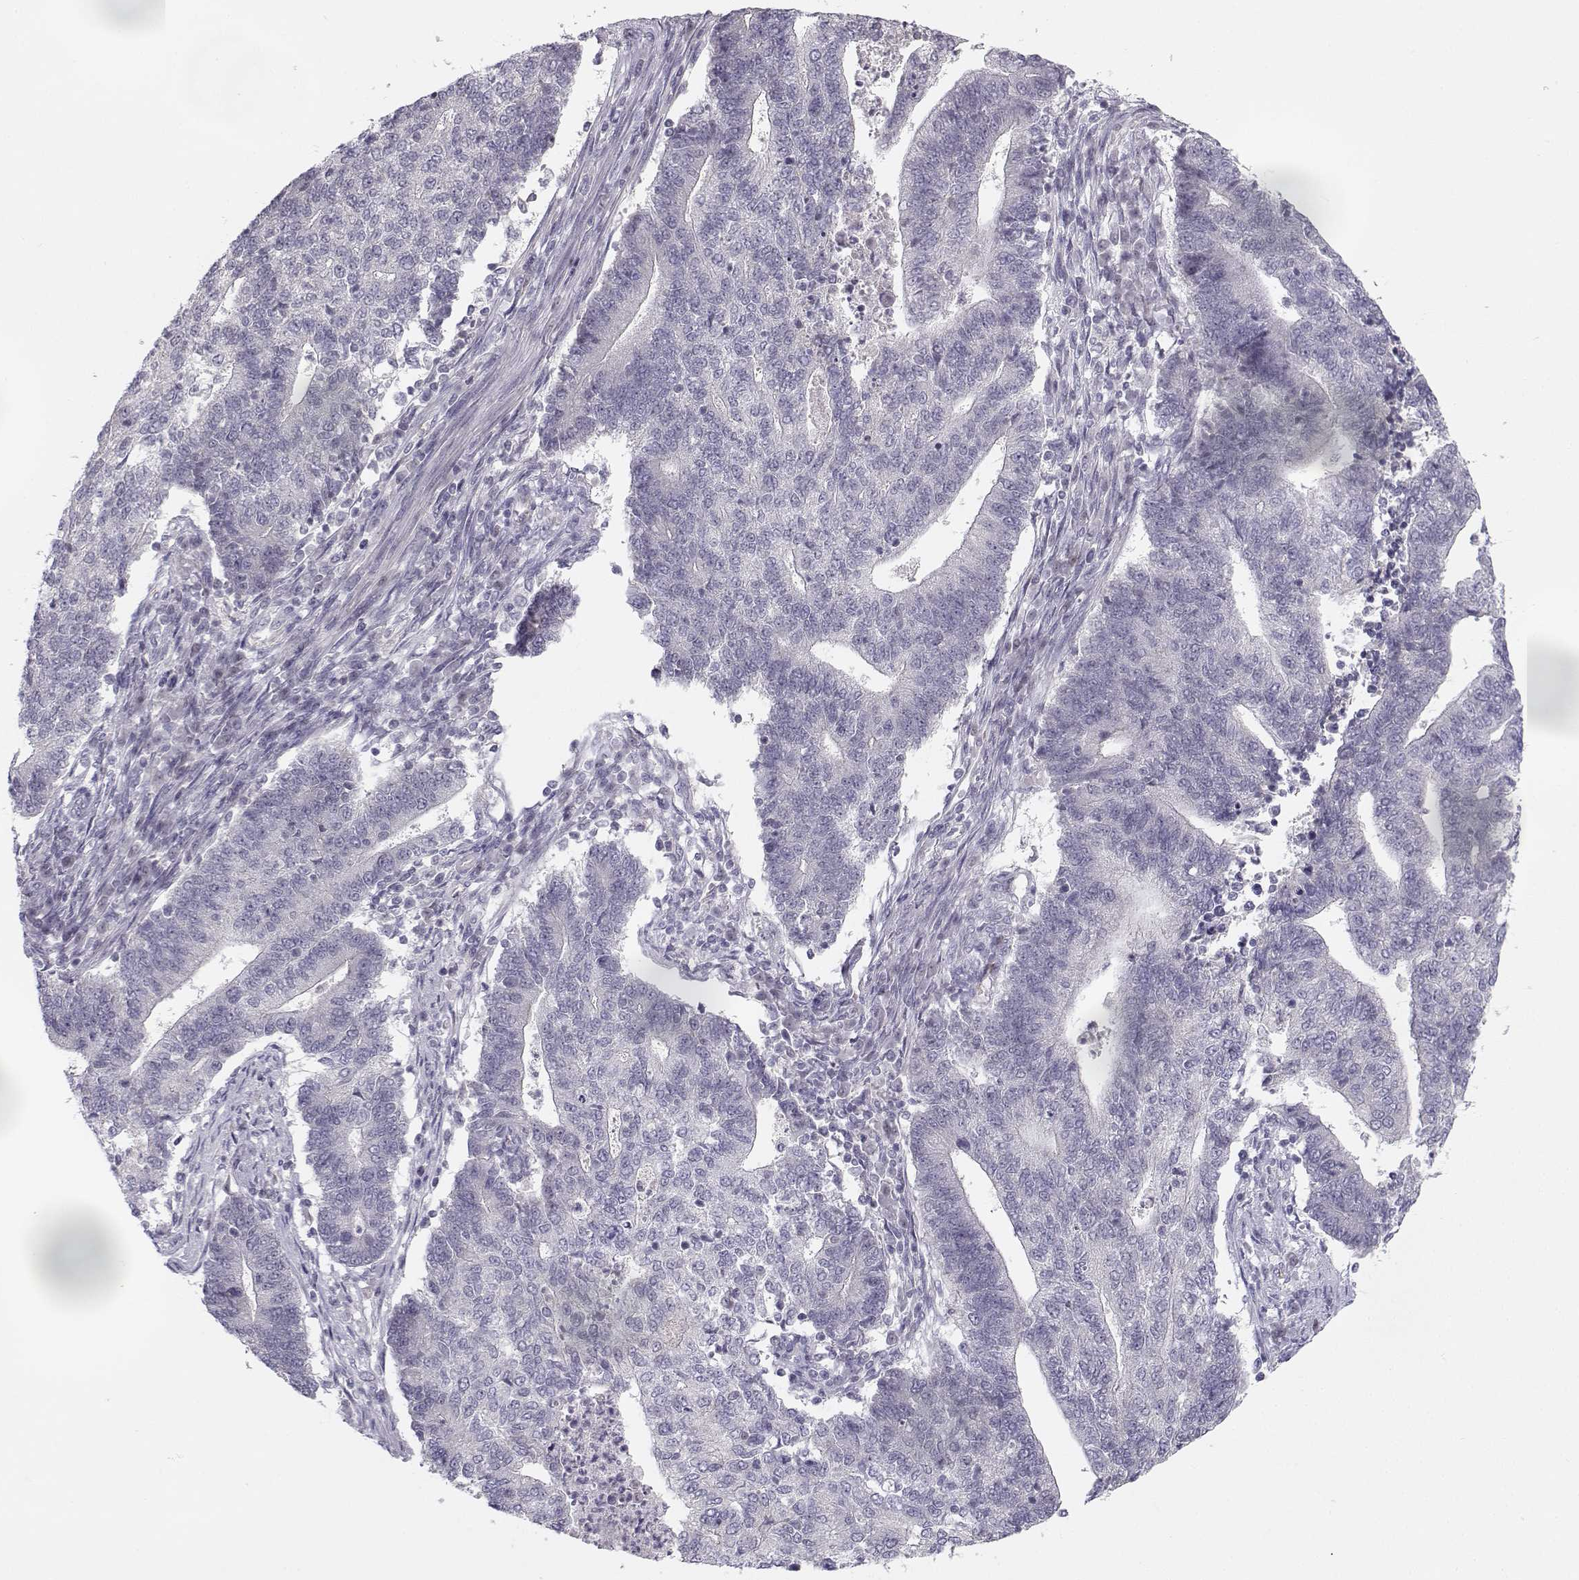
{"staining": {"intensity": "negative", "quantity": "none", "location": "none"}, "tissue": "endometrial cancer", "cell_type": "Tumor cells", "image_type": "cancer", "snomed": [{"axis": "morphology", "description": "Adenocarcinoma, NOS"}, {"axis": "topography", "description": "Uterus"}, {"axis": "topography", "description": "Endometrium"}], "caption": "Immunohistochemical staining of endometrial cancer (adenocarcinoma) shows no significant staining in tumor cells. Nuclei are stained in blue.", "gene": "DDX25", "patient": {"sex": "female", "age": 54}}